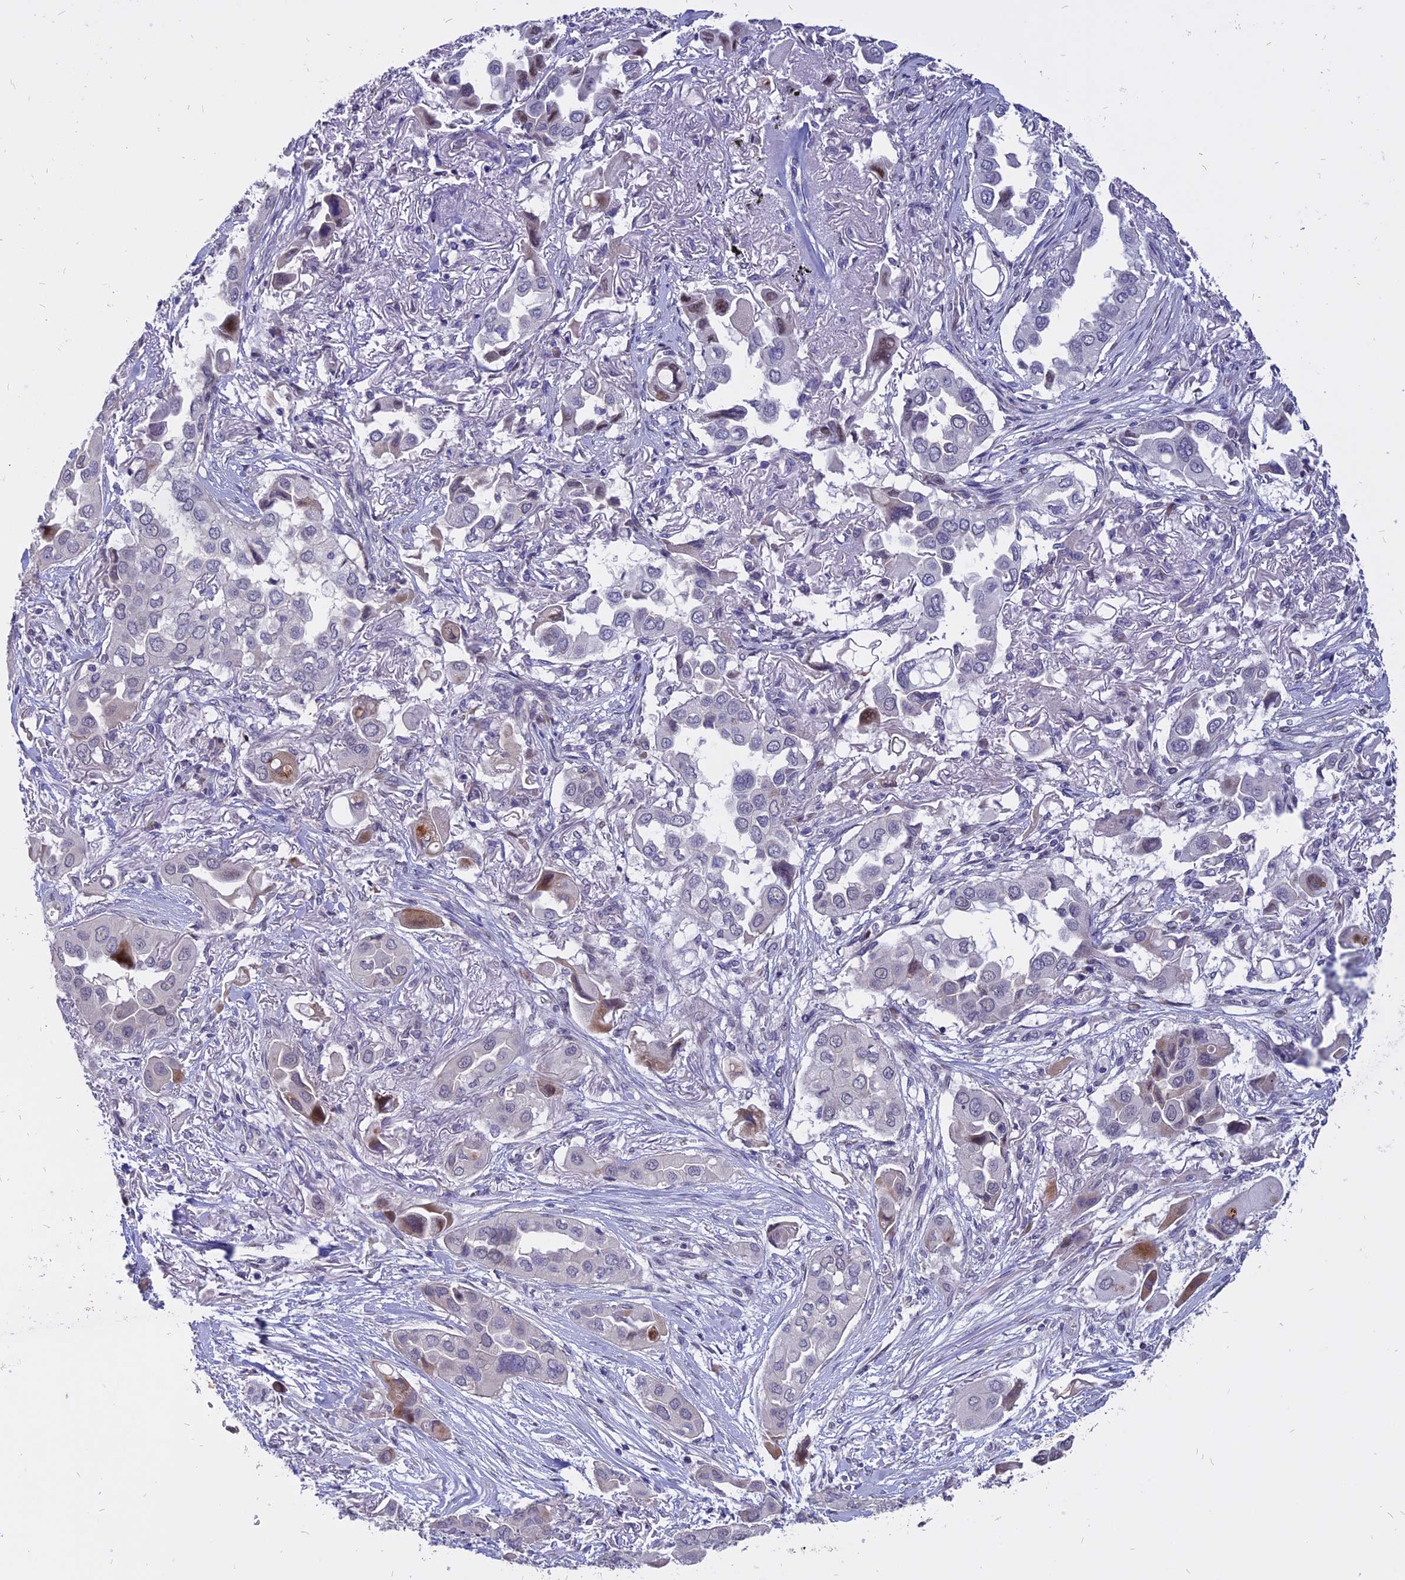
{"staining": {"intensity": "negative", "quantity": "none", "location": "none"}, "tissue": "lung cancer", "cell_type": "Tumor cells", "image_type": "cancer", "snomed": [{"axis": "morphology", "description": "Adenocarcinoma, NOS"}, {"axis": "topography", "description": "Lung"}], "caption": "High power microscopy image of an immunohistochemistry (IHC) photomicrograph of lung cancer, revealing no significant staining in tumor cells.", "gene": "TMEM263", "patient": {"sex": "female", "age": 76}}